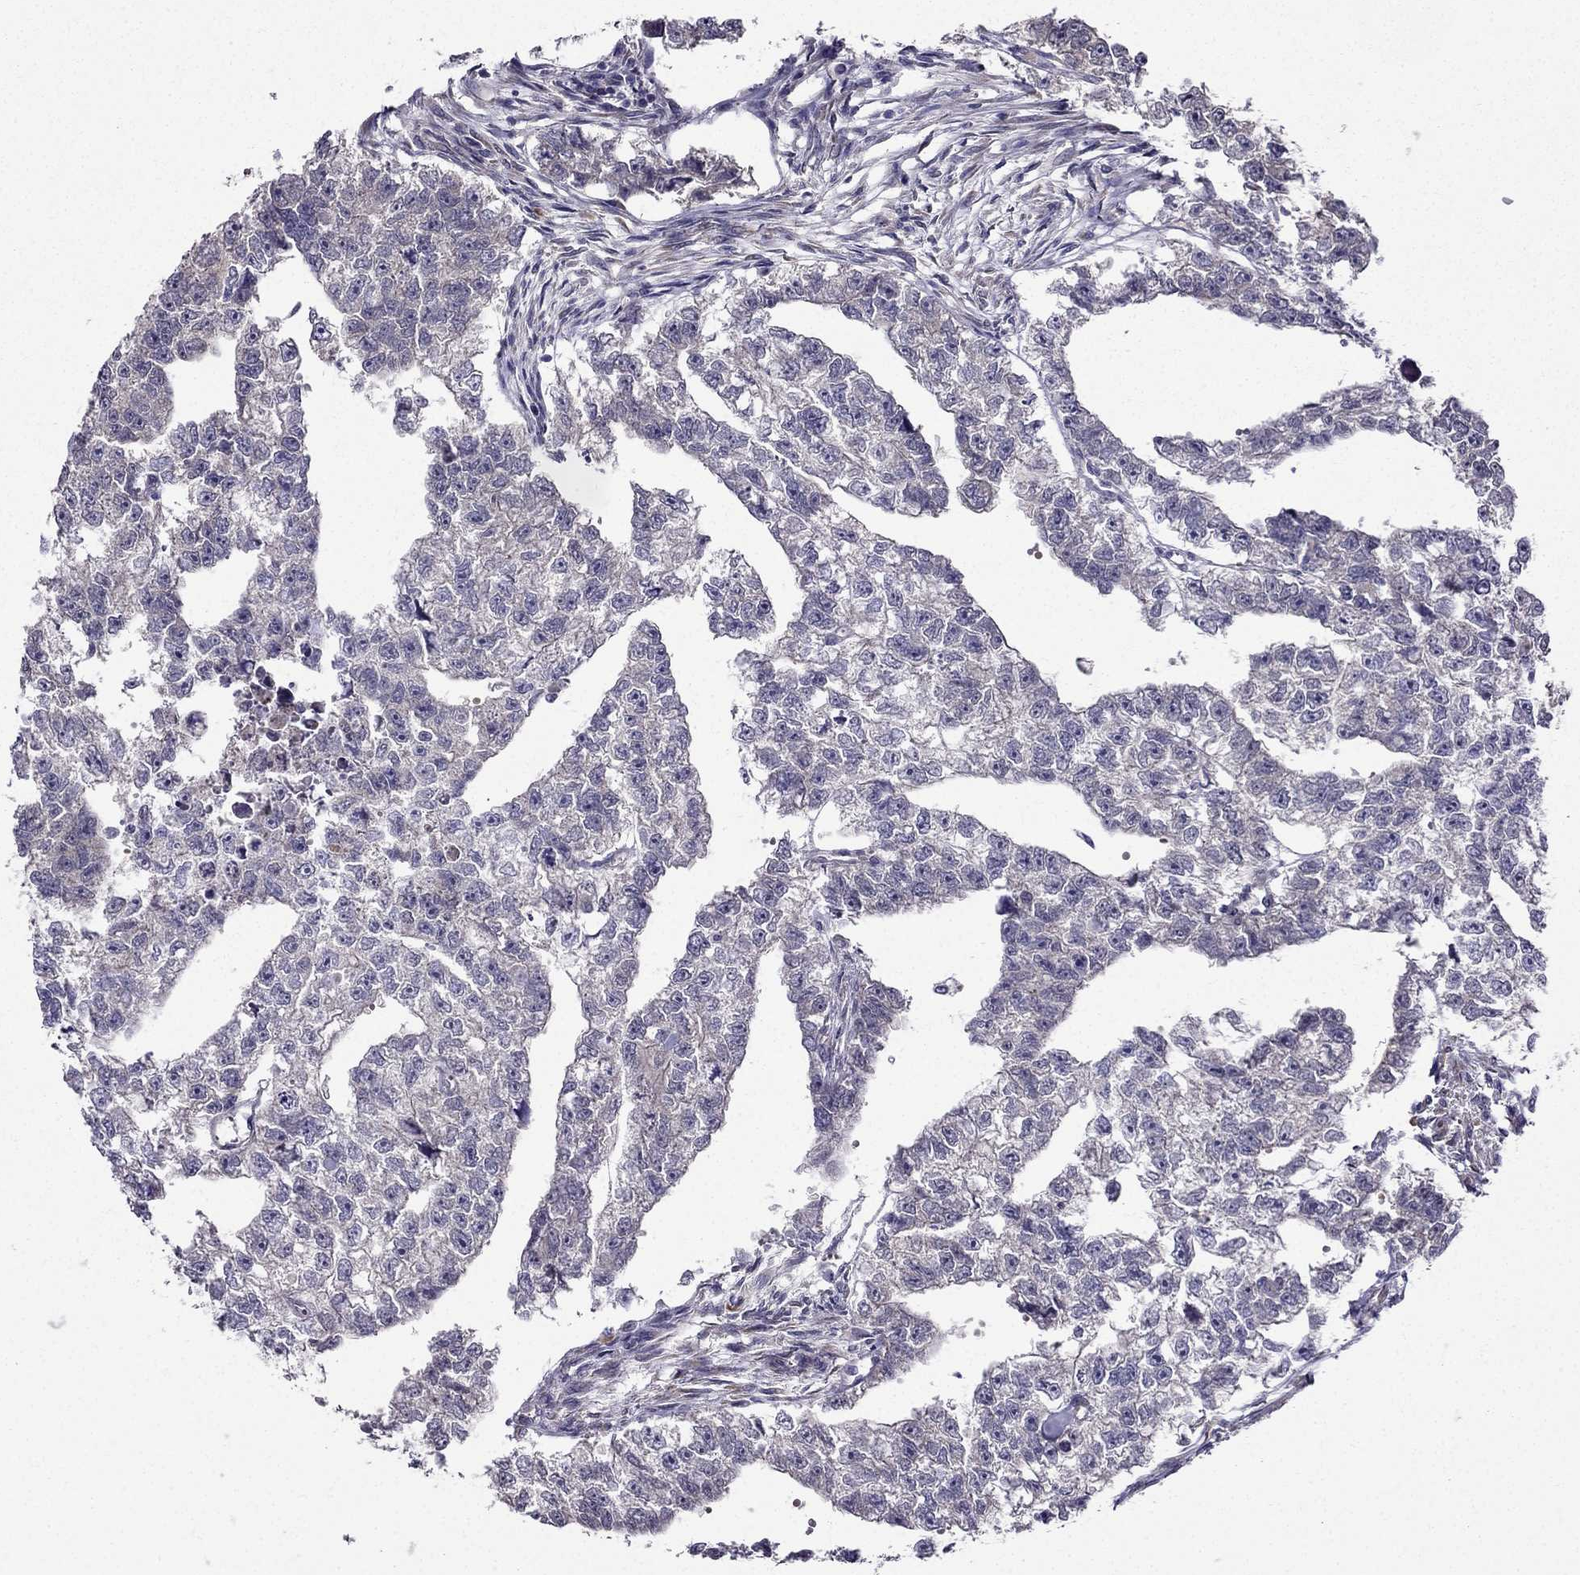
{"staining": {"intensity": "negative", "quantity": "none", "location": "none"}, "tissue": "testis cancer", "cell_type": "Tumor cells", "image_type": "cancer", "snomed": [{"axis": "morphology", "description": "Carcinoma, Embryonal, NOS"}, {"axis": "morphology", "description": "Teratoma, malignant, NOS"}, {"axis": "topography", "description": "Testis"}], "caption": "Photomicrograph shows no significant protein staining in tumor cells of testis cancer.", "gene": "ARHGEF28", "patient": {"sex": "male", "age": 44}}